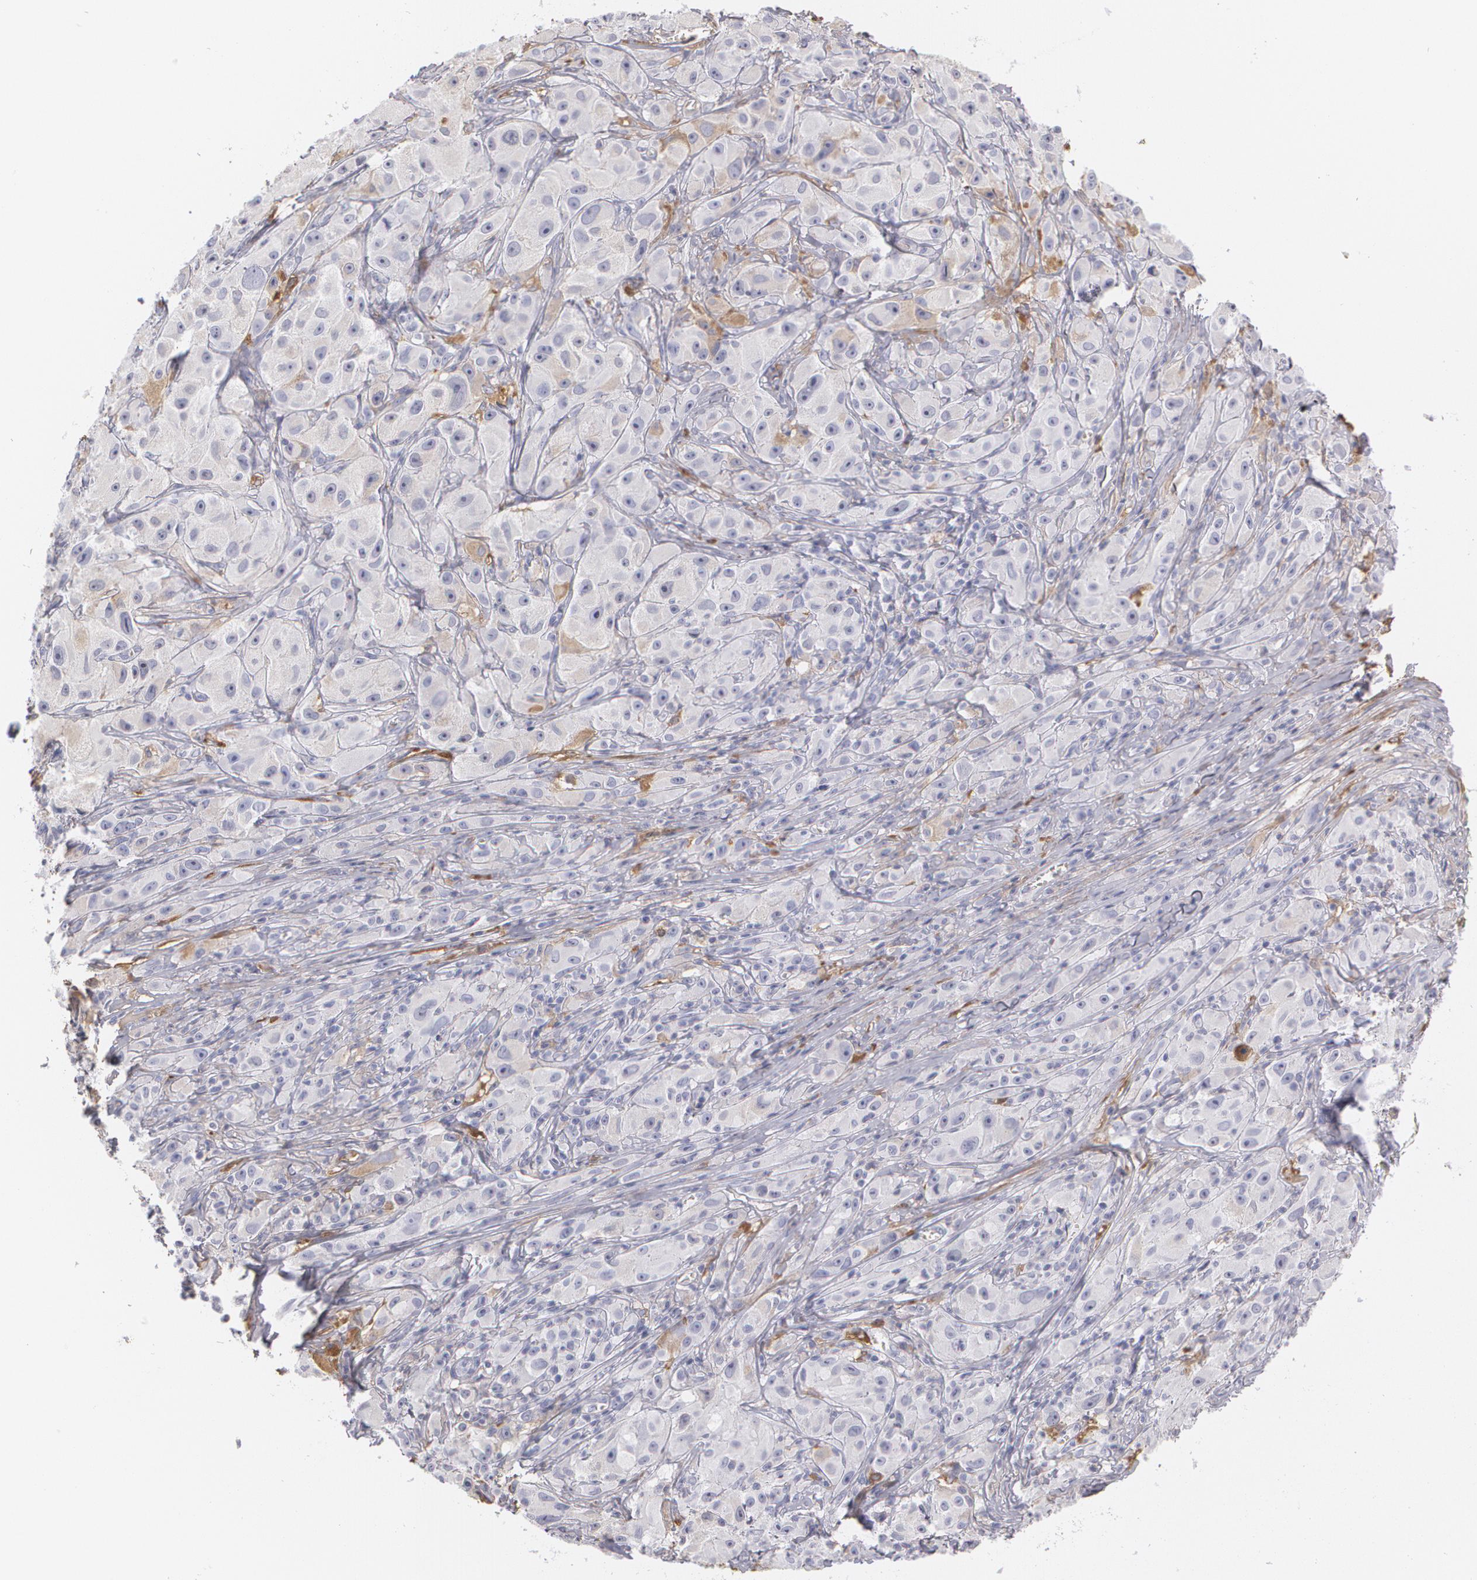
{"staining": {"intensity": "negative", "quantity": "none", "location": "none"}, "tissue": "melanoma", "cell_type": "Tumor cells", "image_type": "cancer", "snomed": [{"axis": "morphology", "description": "Malignant melanoma, NOS"}, {"axis": "topography", "description": "Skin"}], "caption": "The image displays no staining of tumor cells in malignant melanoma.", "gene": "SERPINA1", "patient": {"sex": "male", "age": 56}}